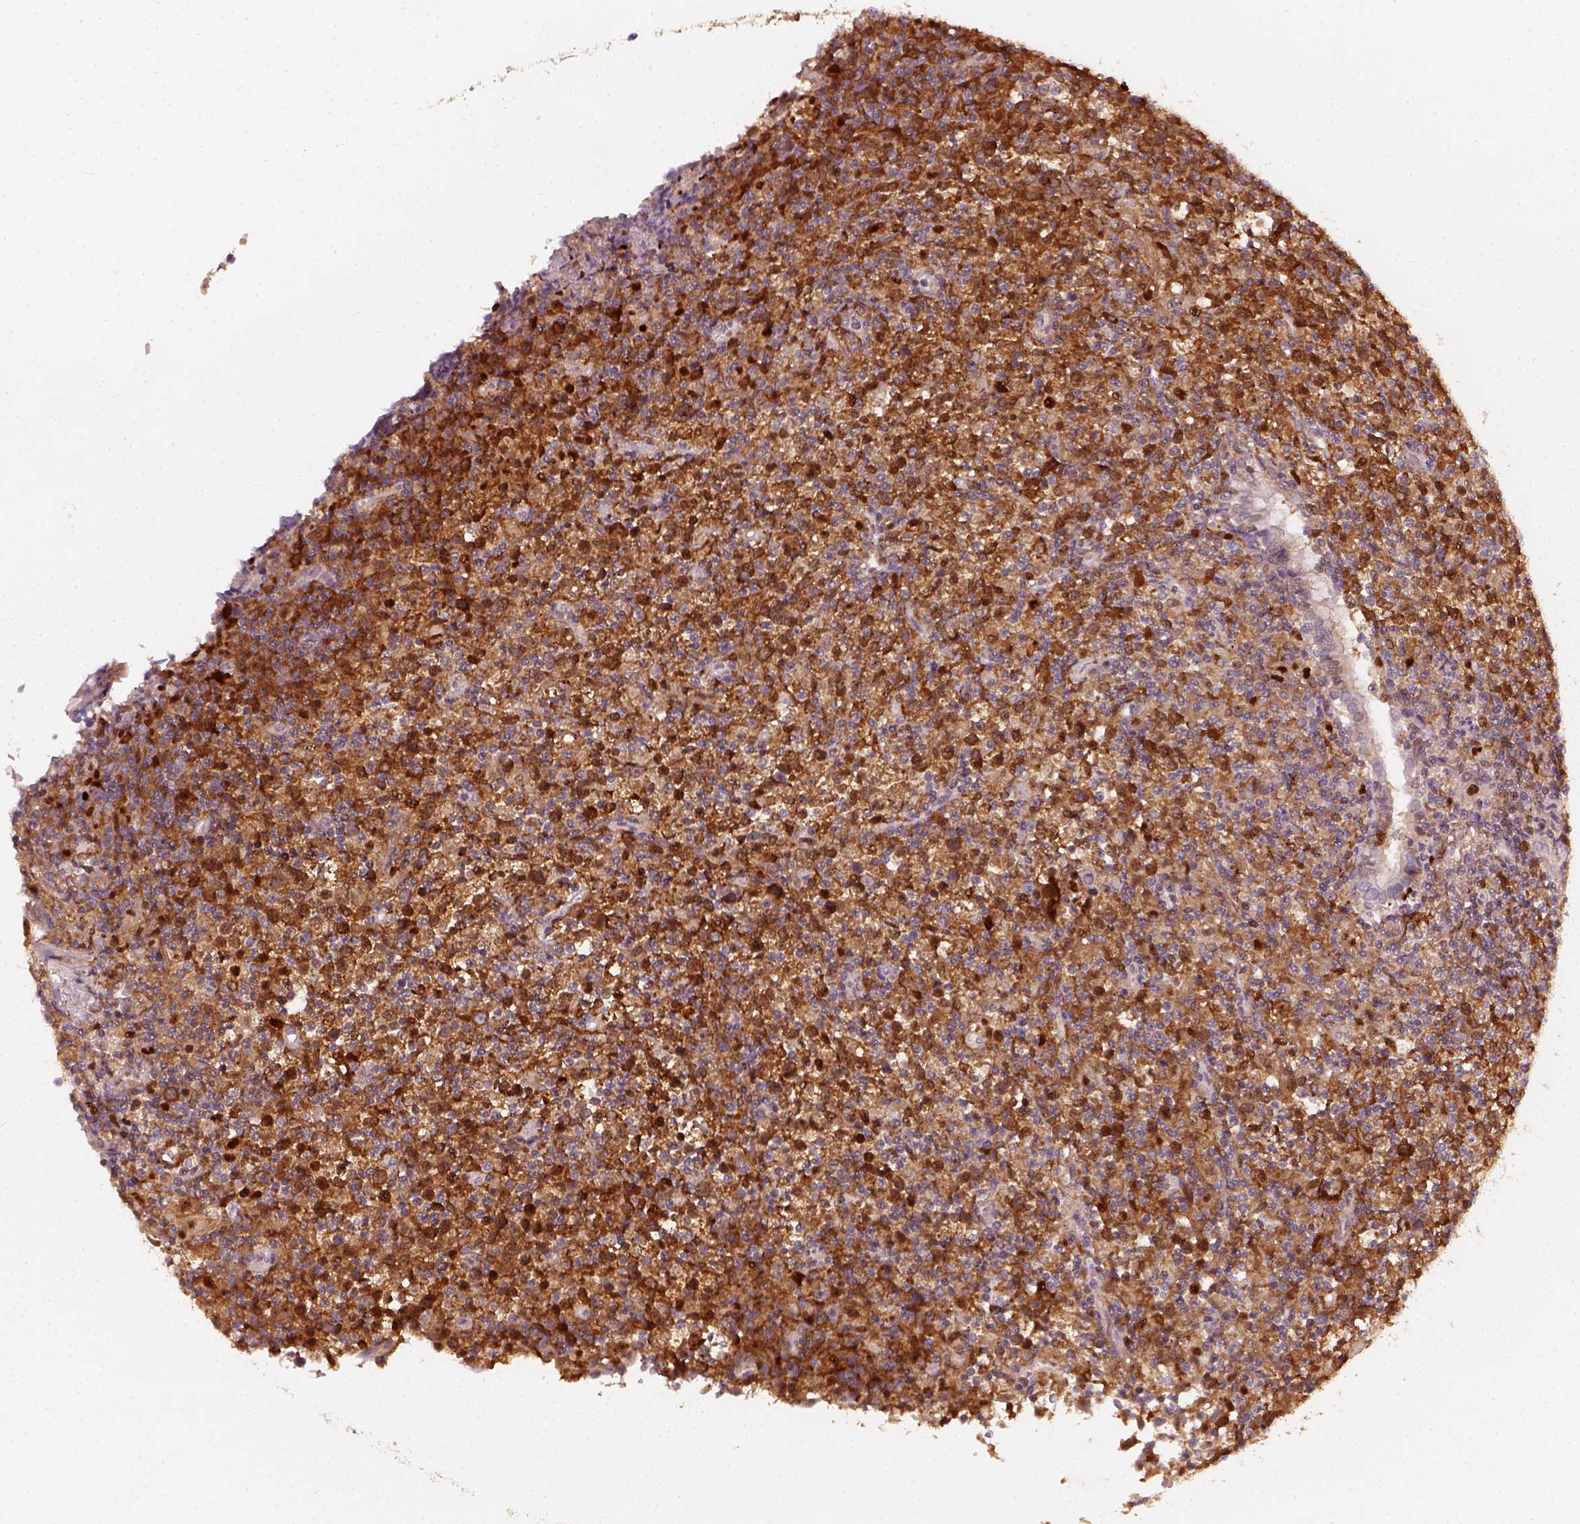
{"staining": {"intensity": "strong", "quantity": ">75%", "location": "cytoplasmic/membranous"}, "tissue": "lymphoma", "cell_type": "Tumor cells", "image_type": "cancer", "snomed": [{"axis": "morphology", "description": "Malignant lymphoma, non-Hodgkin's type, High grade"}, {"axis": "topography", "description": "Lung"}], "caption": "Immunohistochemistry (DAB) staining of human malignant lymphoma, non-Hodgkin's type (high-grade) displays strong cytoplasmic/membranous protein expression in approximately >75% of tumor cells. (brown staining indicates protein expression, while blue staining denotes nuclei).", "gene": "SQSTM1", "patient": {"sex": "male", "age": 79}}